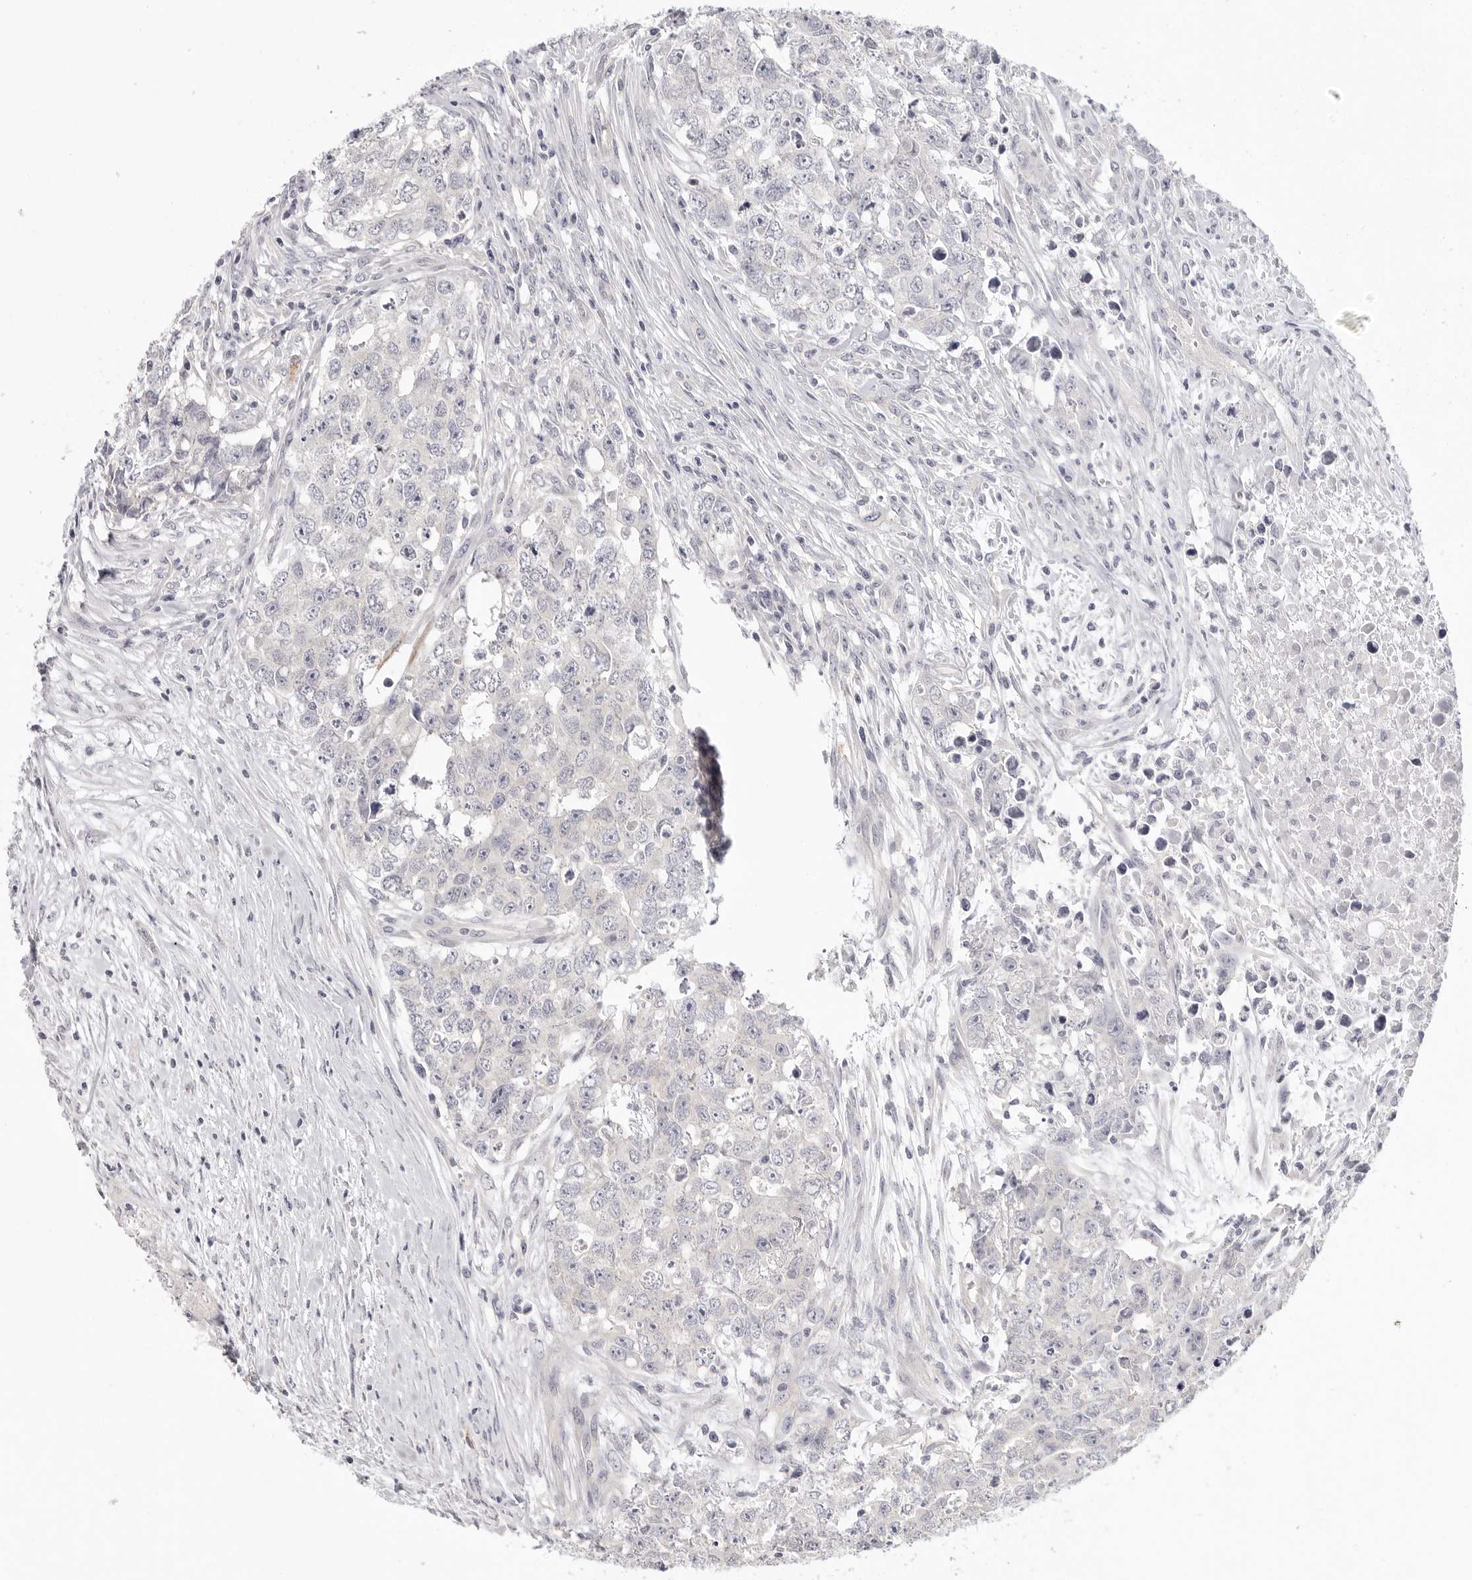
{"staining": {"intensity": "negative", "quantity": "none", "location": "none"}, "tissue": "testis cancer", "cell_type": "Tumor cells", "image_type": "cancer", "snomed": [{"axis": "morphology", "description": "Carcinoma, Embryonal, NOS"}, {"axis": "topography", "description": "Testis"}], "caption": "Immunohistochemistry (IHC) image of human testis embryonal carcinoma stained for a protein (brown), which demonstrates no positivity in tumor cells. (DAB immunohistochemistry, high magnification).", "gene": "ELP3", "patient": {"sex": "male", "age": 28}}